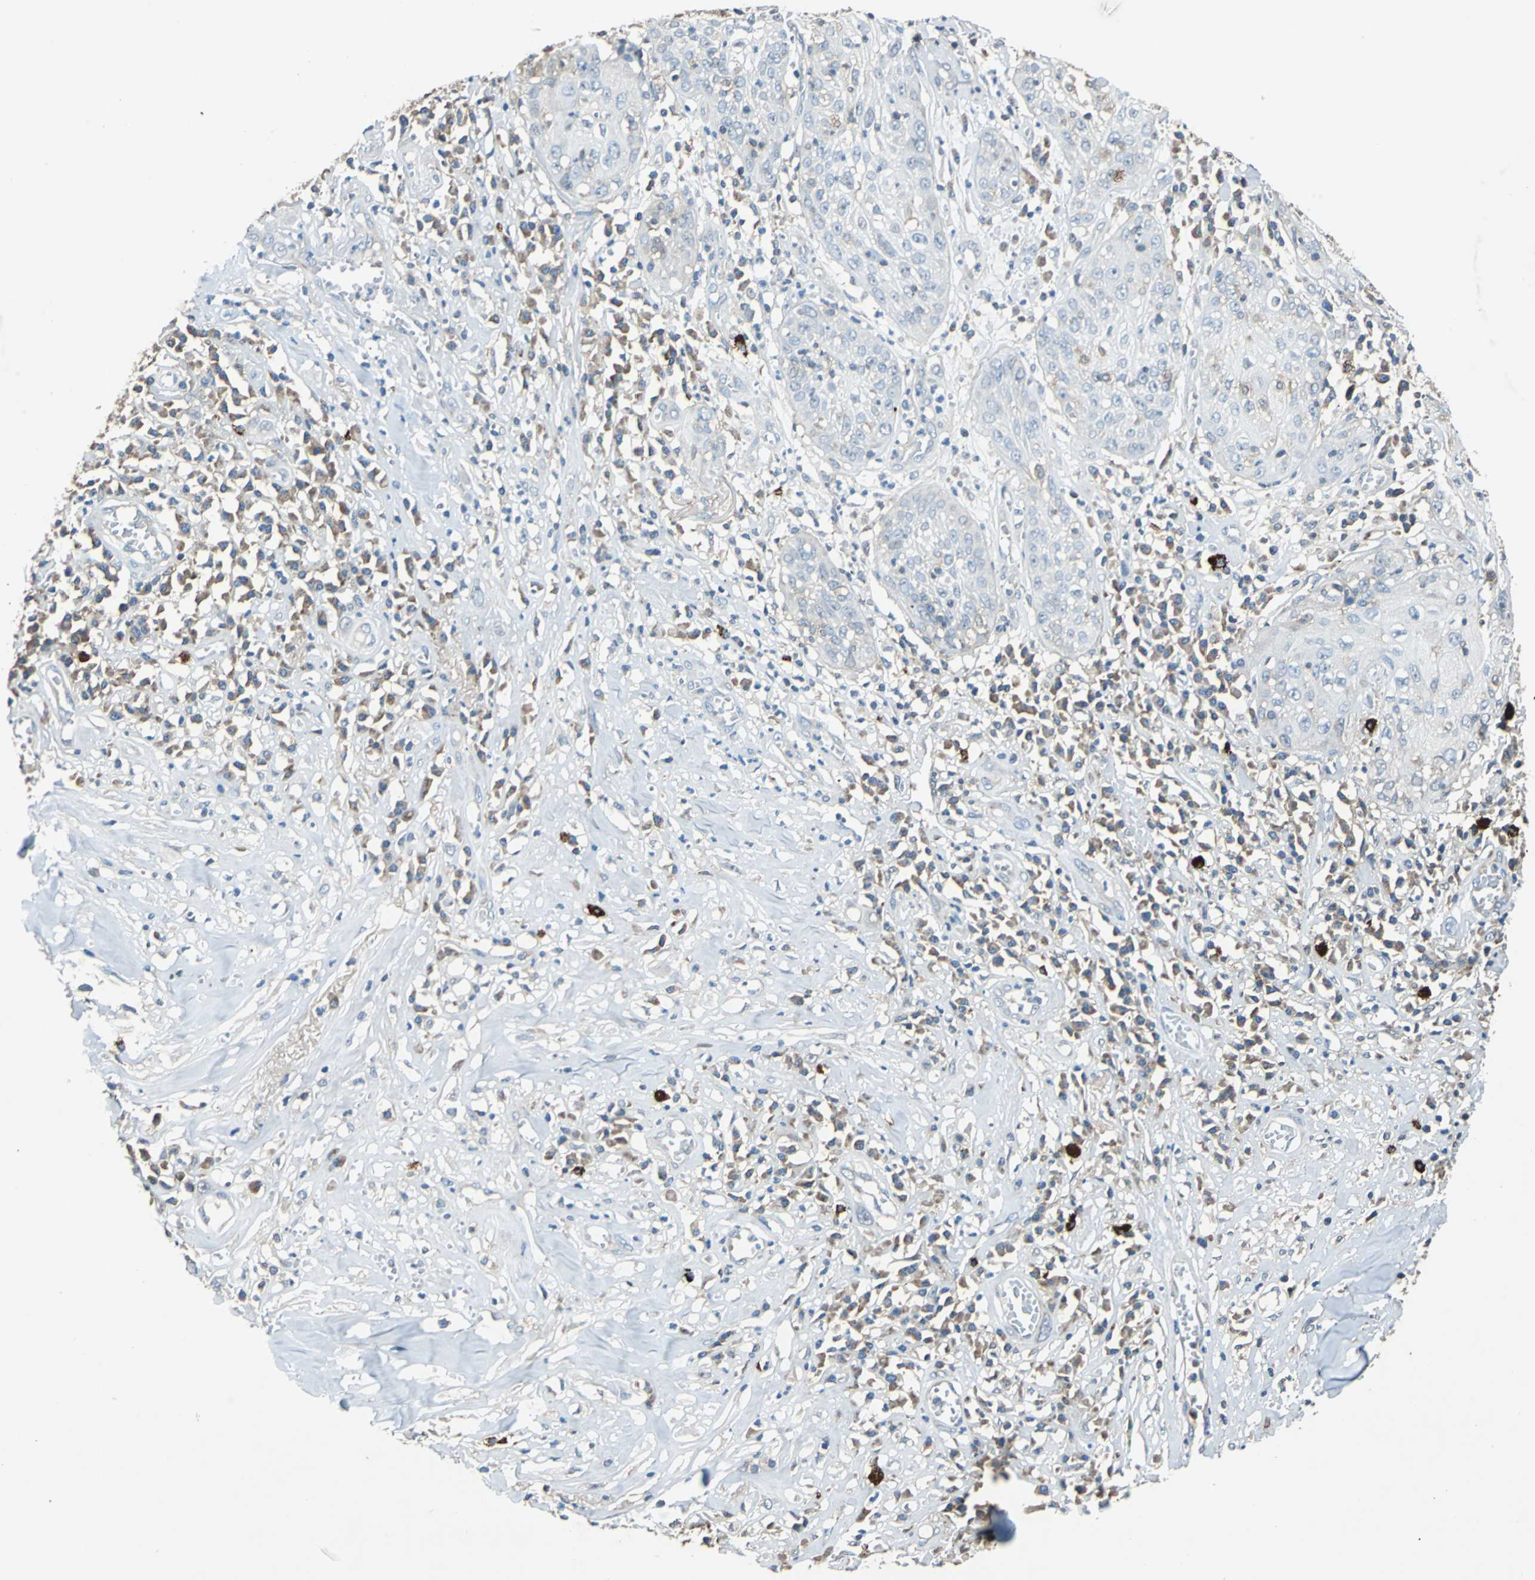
{"staining": {"intensity": "negative", "quantity": "none", "location": "none"}, "tissue": "skin cancer", "cell_type": "Tumor cells", "image_type": "cancer", "snomed": [{"axis": "morphology", "description": "Squamous cell carcinoma, NOS"}, {"axis": "topography", "description": "Skin"}], "caption": "Protein analysis of skin squamous cell carcinoma displays no significant expression in tumor cells.", "gene": "SLC19A2", "patient": {"sex": "male", "age": 65}}